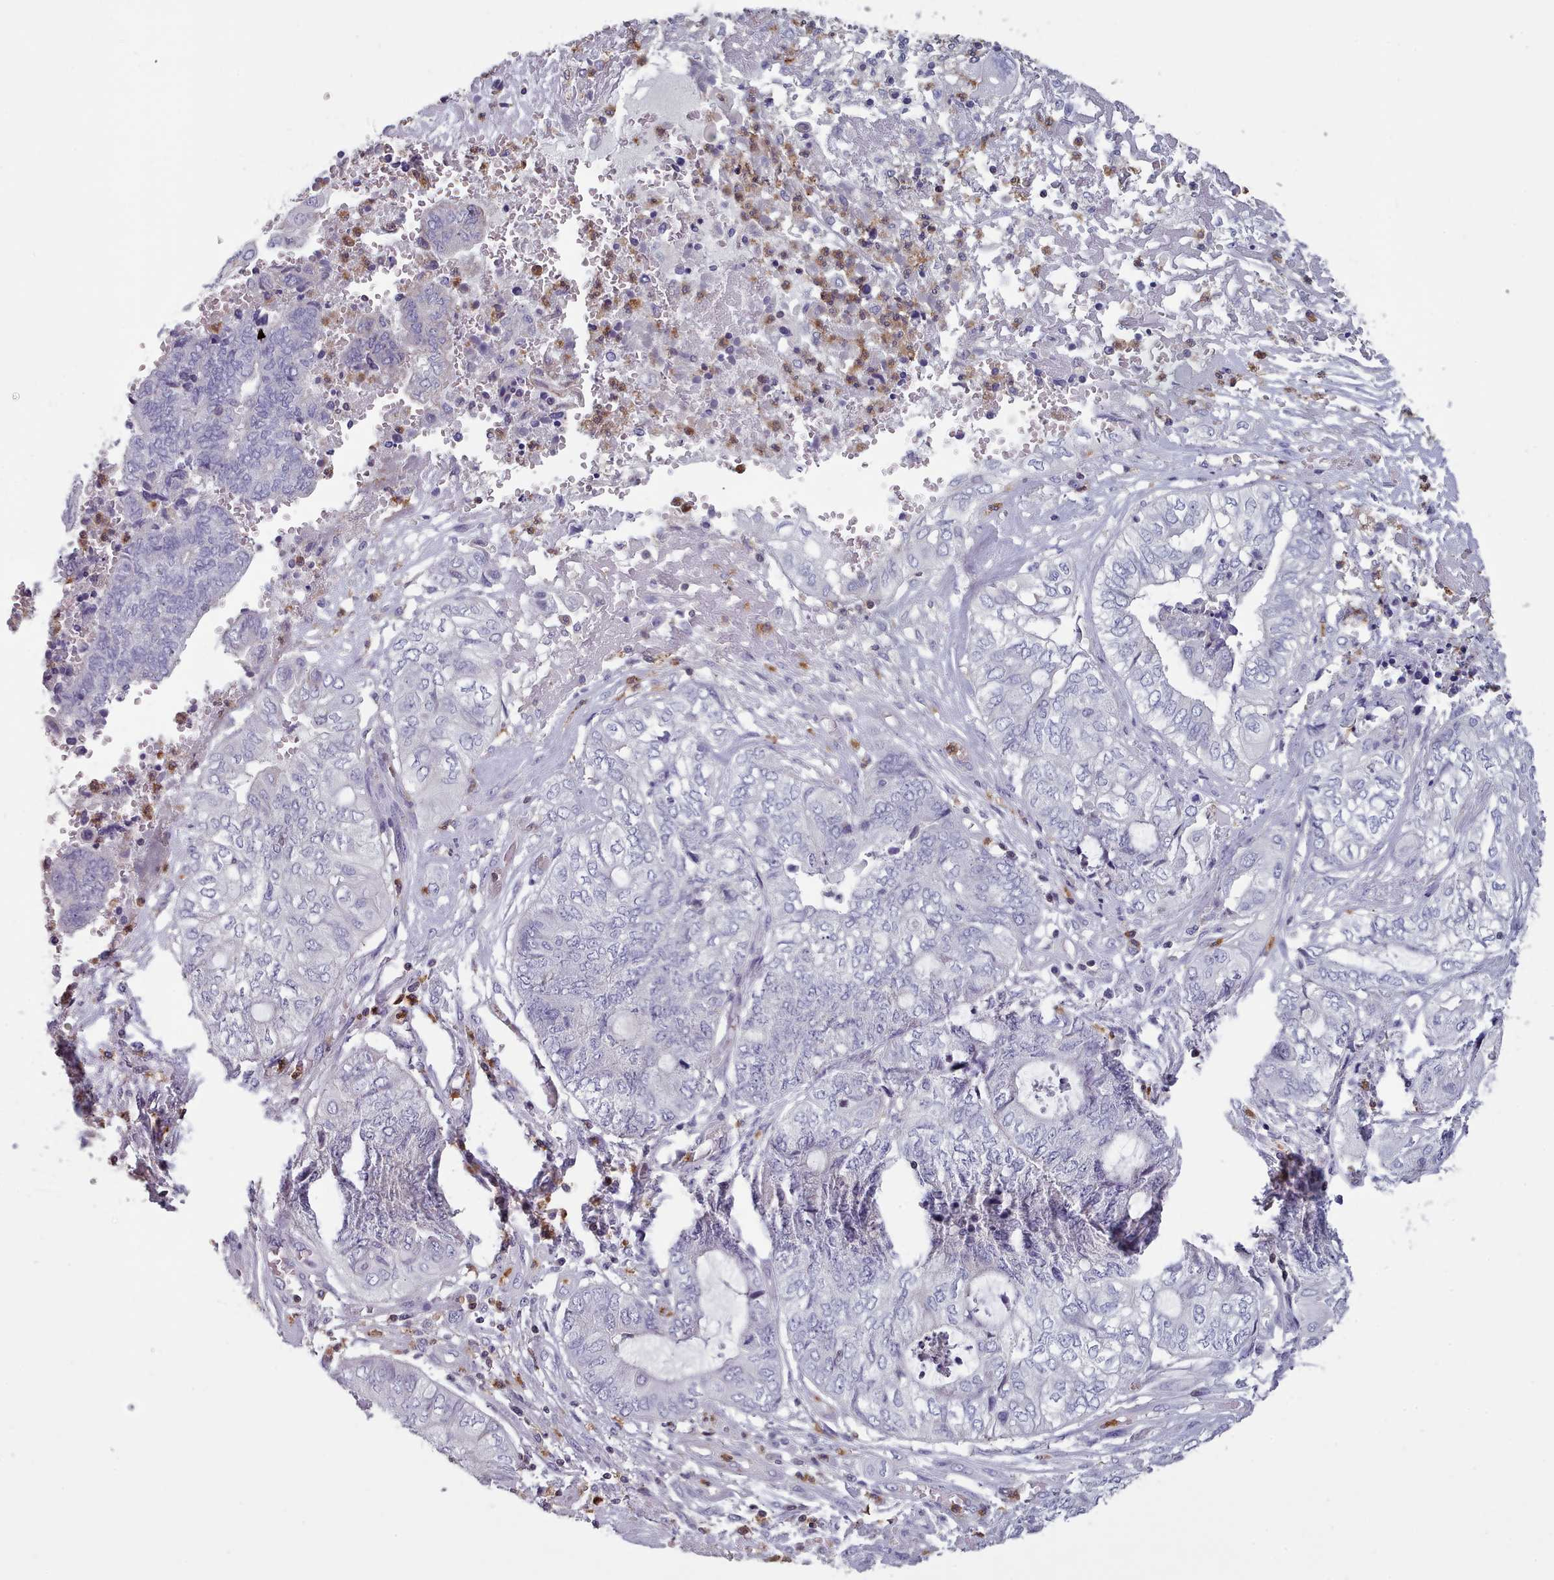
{"staining": {"intensity": "negative", "quantity": "none", "location": "none"}, "tissue": "endometrial cancer", "cell_type": "Tumor cells", "image_type": "cancer", "snomed": [{"axis": "morphology", "description": "Adenocarcinoma, NOS"}, {"axis": "topography", "description": "Uterus"}, {"axis": "topography", "description": "Endometrium"}], "caption": "There is no significant positivity in tumor cells of endometrial adenocarcinoma.", "gene": "RAC2", "patient": {"sex": "female", "age": 70}}